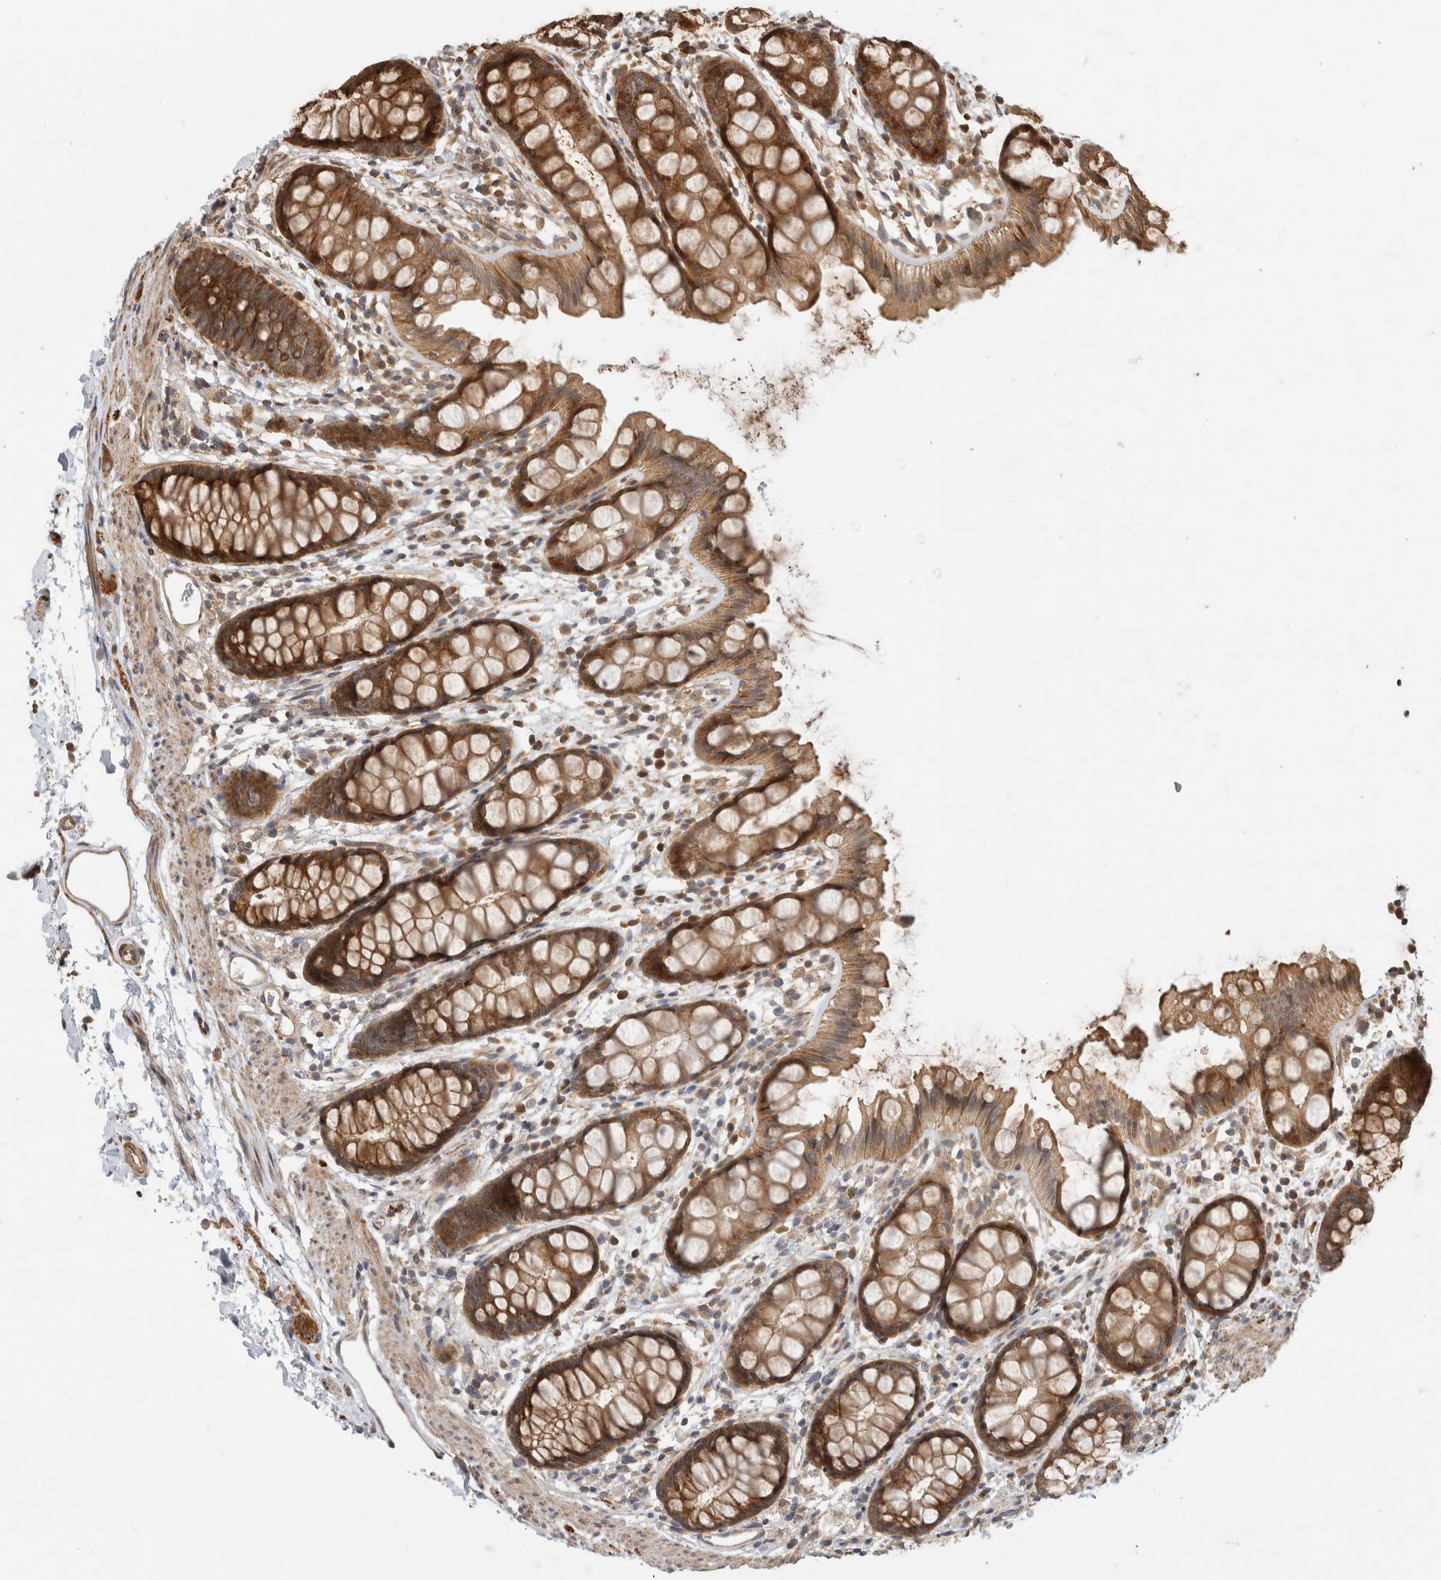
{"staining": {"intensity": "moderate", "quantity": ">75%", "location": "cytoplasmic/membranous"}, "tissue": "rectum", "cell_type": "Glandular cells", "image_type": "normal", "snomed": [{"axis": "morphology", "description": "Normal tissue, NOS"}, {"axis": "topography", "description": "Rectum"}], "caption": "Moderate cytoplasmic/membranous expression for a protein is identified in approximately >75% of glandular cells of benign rectum using immunohistochemistry.", "gene": "PCDHB15", "patient": {"sex": "female", "age": 65}}